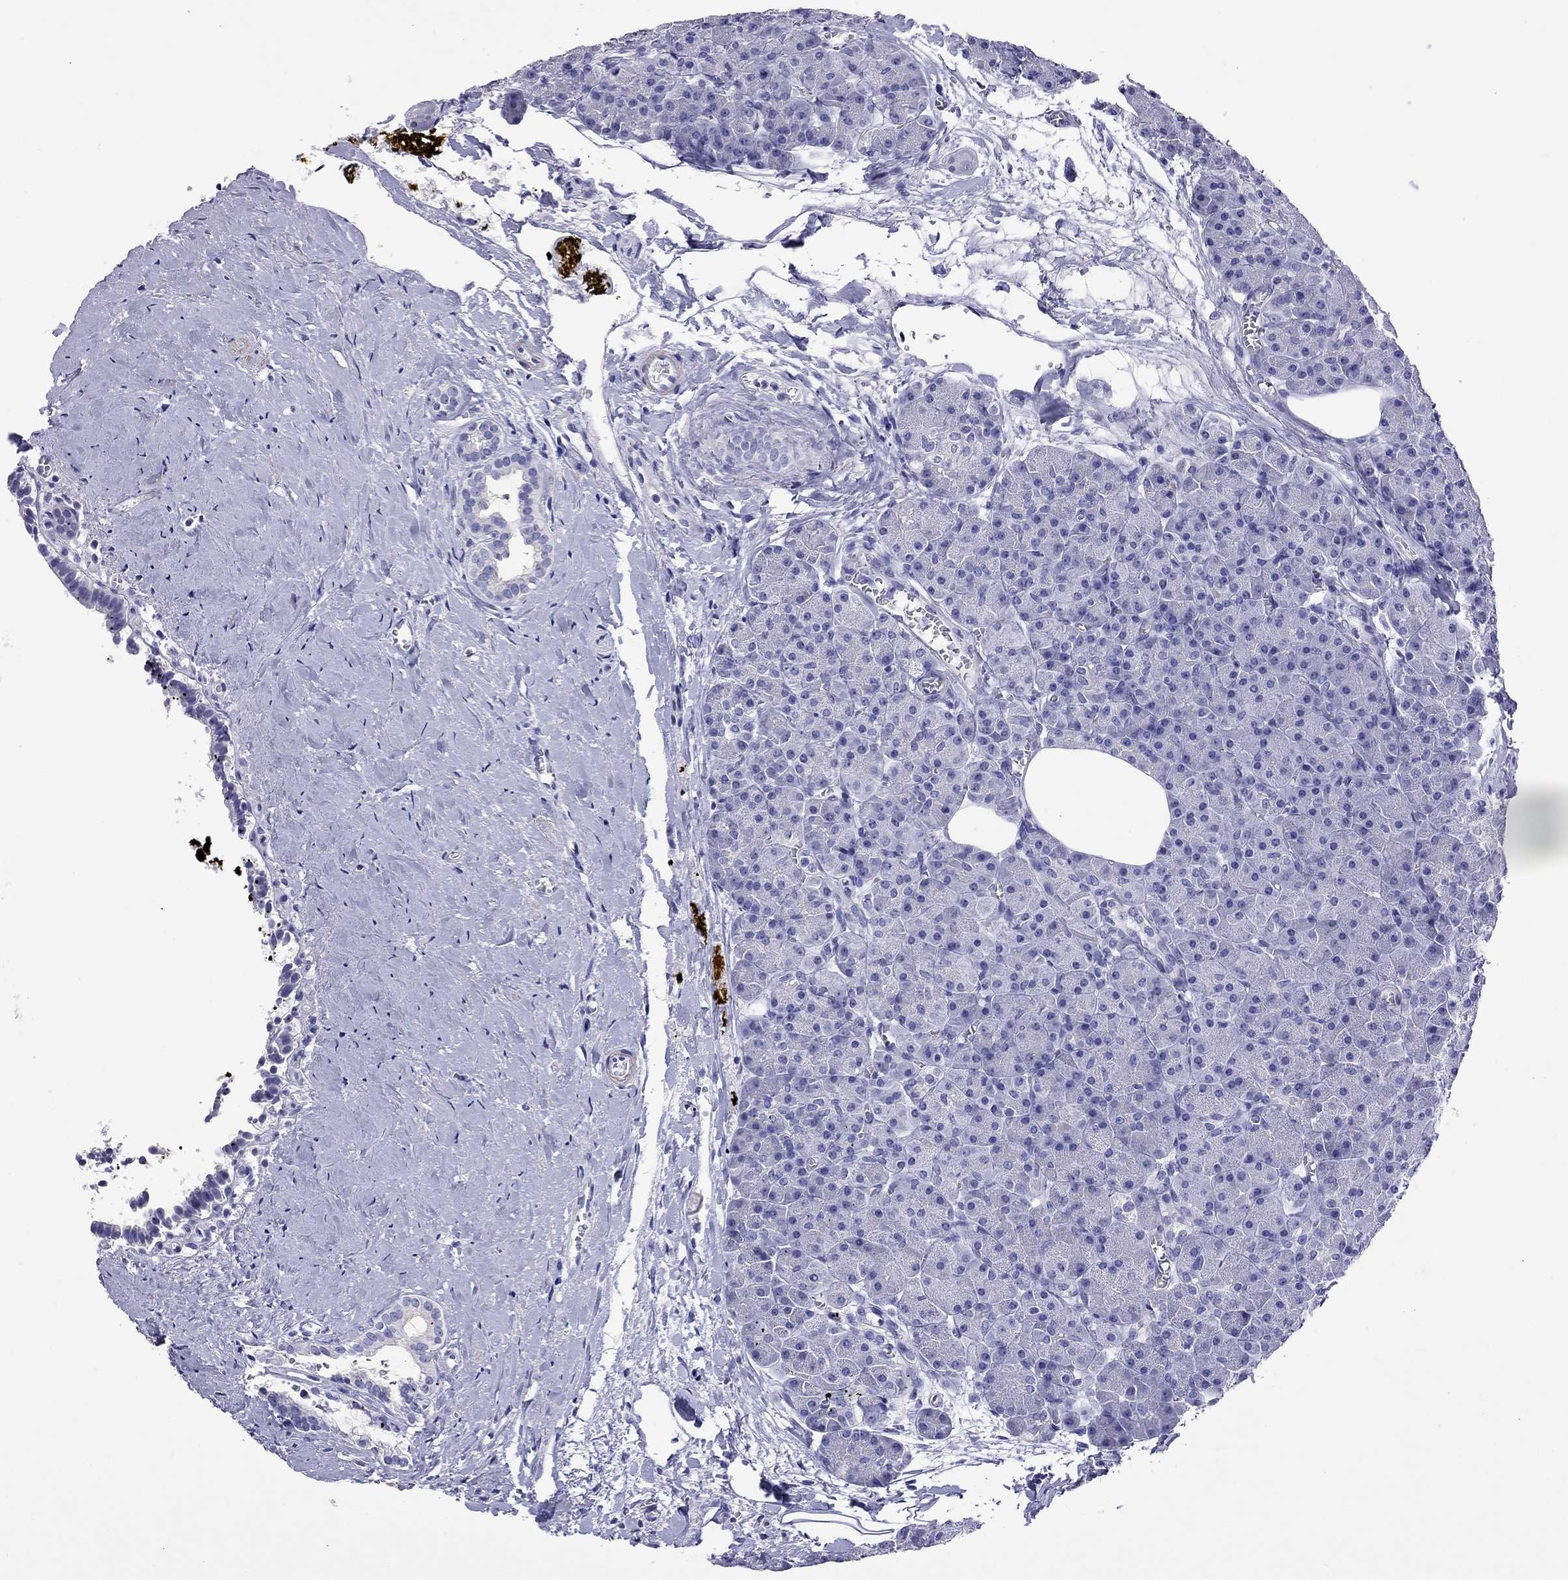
{"staining": {"intensity": "negative", "quantity": "none", "location": "none"}, "tissue": "pancreas", "cell_type": "Exocrine glandular cells", "image_type": "normal", "snomed": [{"axis": "morphology", "description": "Normal tissue, NOS"}, {"axis": "topography", "description": "Pancreas"}], "caption": "IHC photomicrograph of normal pancreas: pancreas stained with DAB (3,3'-diaminobenzidine) reveals no significant protein expression in exocrine glandular cells. The staining is performed using DAB brown chromogen with nuclei counter-stained in using hematoxylin.", "gene": "KIAA2012", "patient": {"sex": "female", "age": 45}}